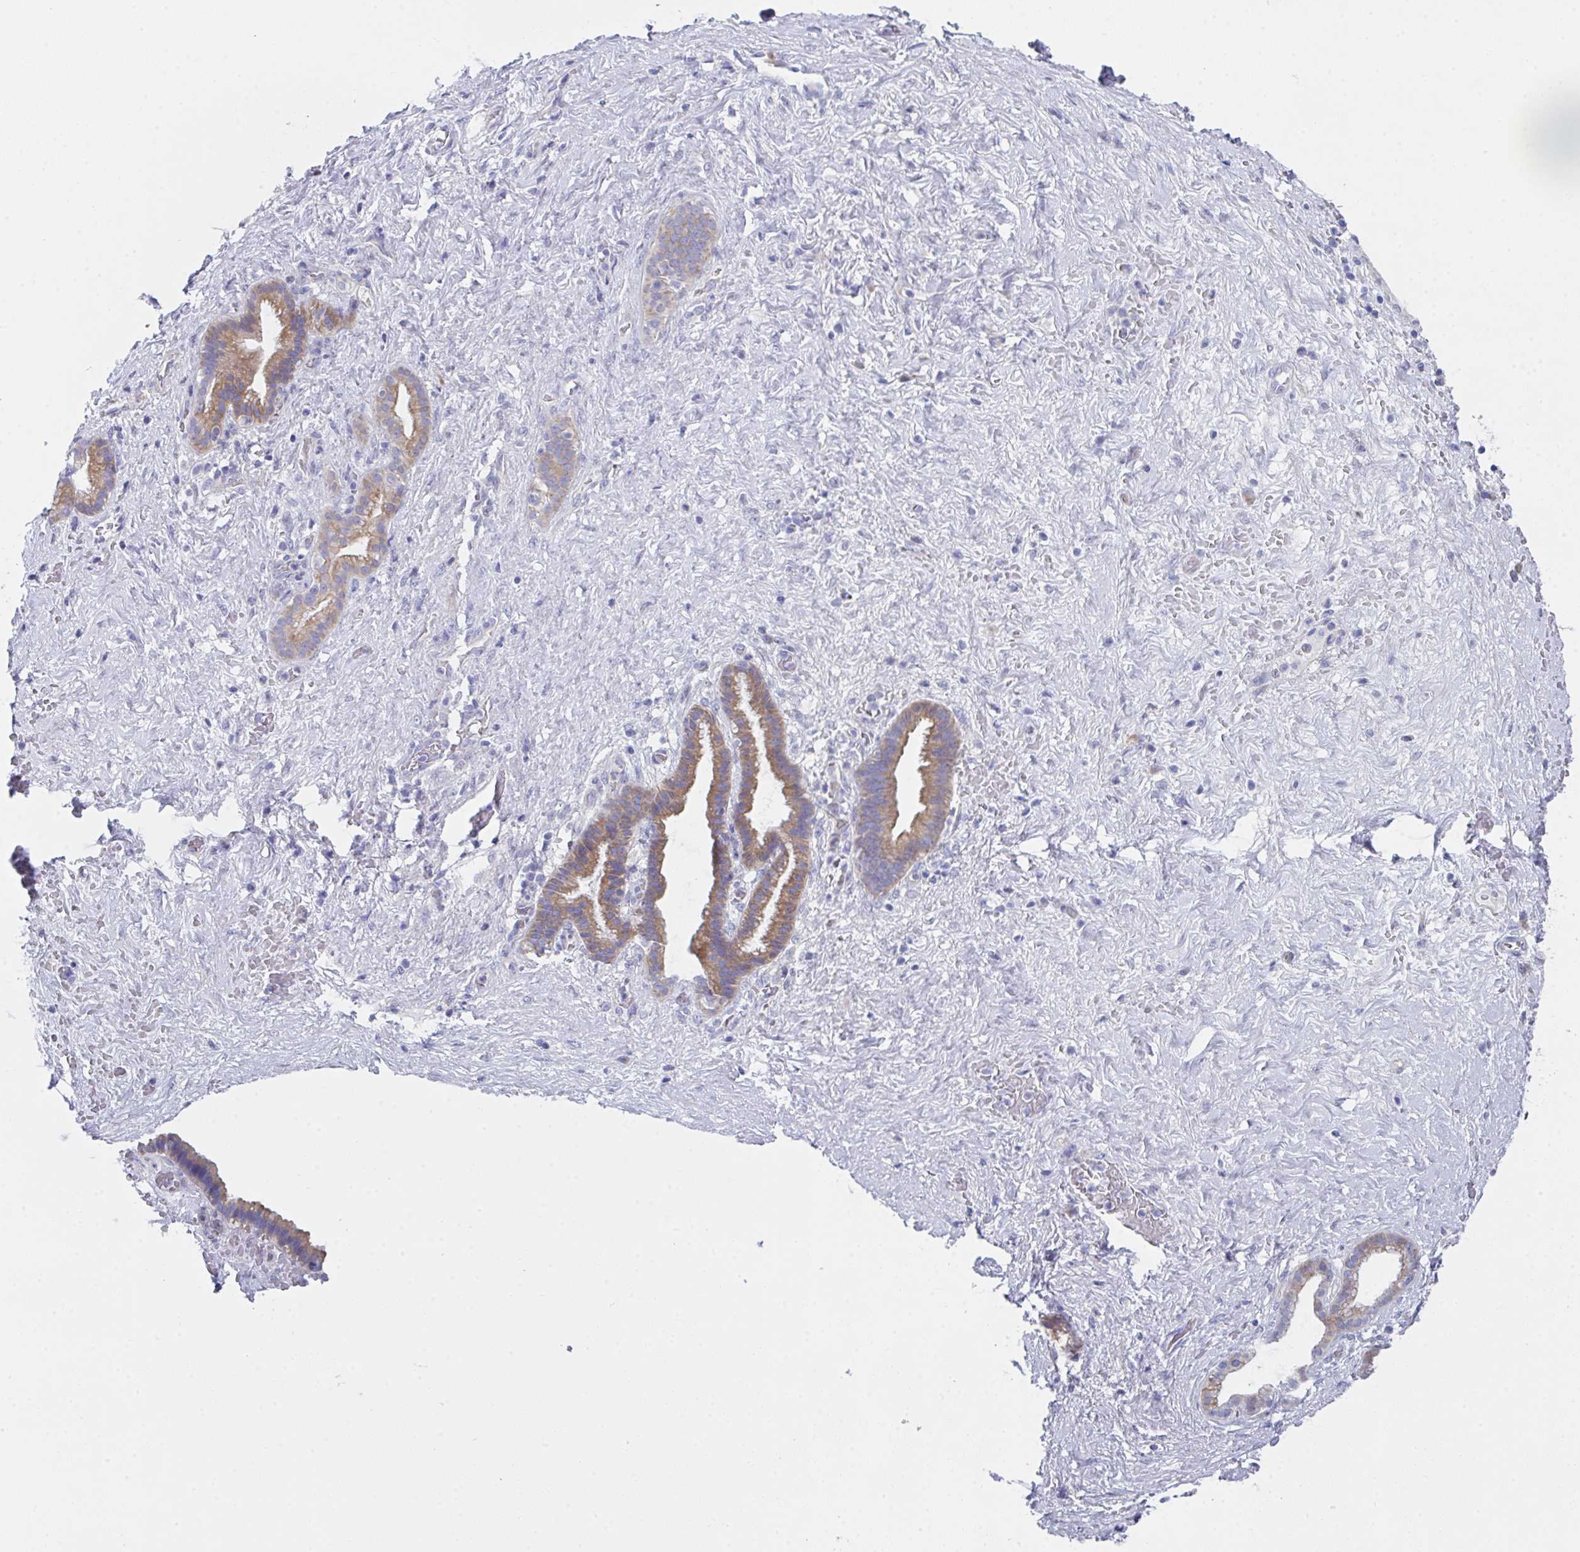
{"staining": {"intensity": "moderate", "quantity": ">75%", "location": "cytoplasmic/membranous"}, "tissue": "pancreatic cancer", "cell_type": "Tumor cells", "image_type": "cancer", "snomed": [{"axis": "morphology", "description": "Adenocarcinoma, NOS"}, {"axis": "topography", "description": "Pancreas"}], "caption": "DAB (3,3'-diaminobenzidine) immunohistochemical staining of pancreatic adenocarcinoma demonstrates moderate cytoplasmic/membranous protein positivity in about >75% of tumor cells.", "gene": "FBXO47", "patient": {"sex": "male", "age": 44}}